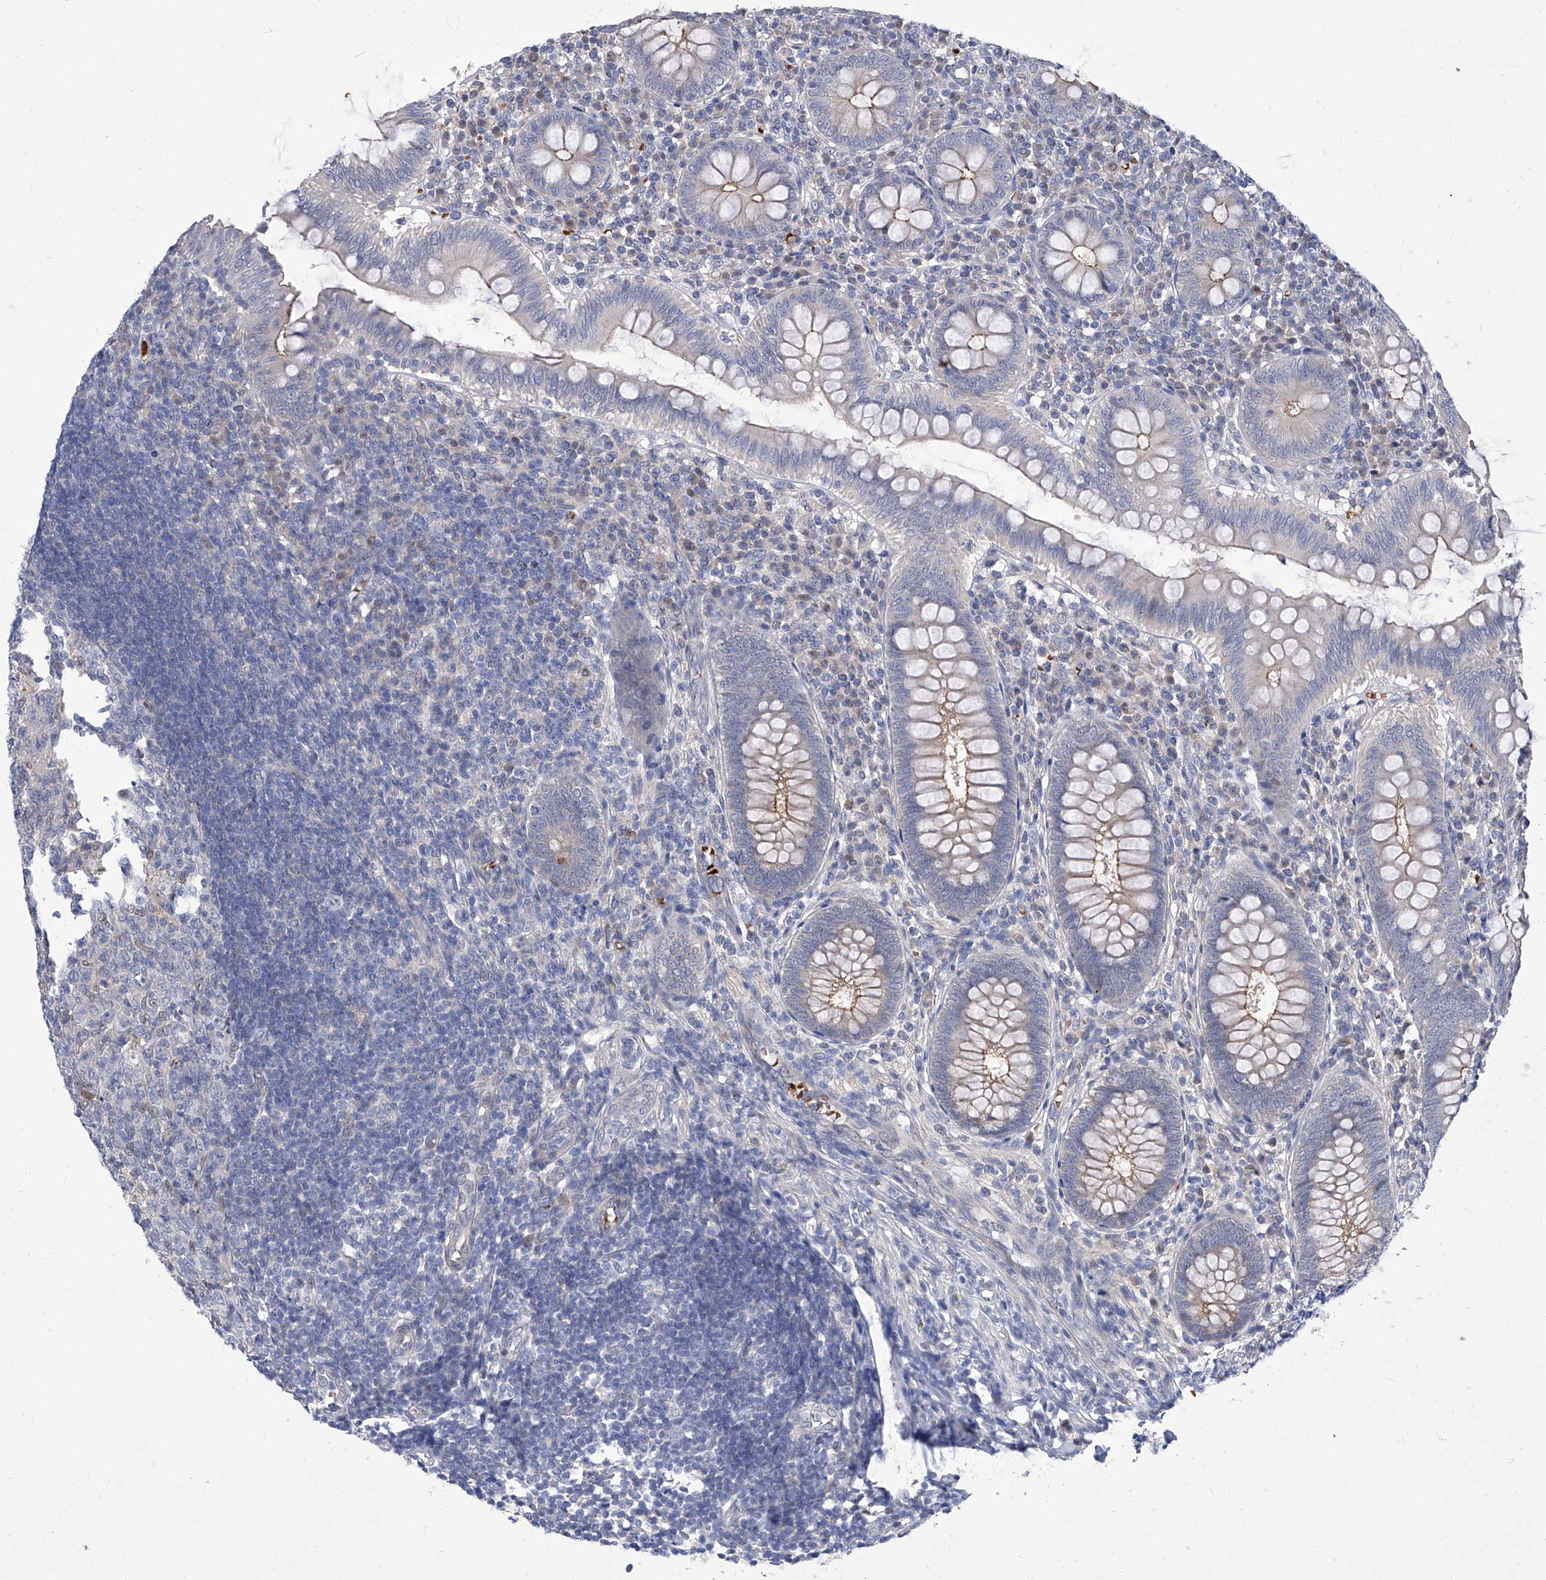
{"staining": {"intensity": "moderate", "quantity": "25%-75%", "location": "cytoplasmic/membranous"}, "tissue": "appendix", "cell_type": "Glandular cells", "image_type": "normal", "snomed": [{"axis": "morphology", "description": "Normal tissue, NOS"}, {"axis": "topography", "description": "Appendix"}], "caption": "A brown stain shows moderate cytoplasmic/membranous staining of a protein in glandular cells of unremarkable human appendix. The staining was performed using DAB to visualize the protein expression in brown, while the nuclei were stained in blue with hematoxylin (Magnification: 20x).", "gene": "PARD3", "patient": {"sex": "male", "age": 14}}